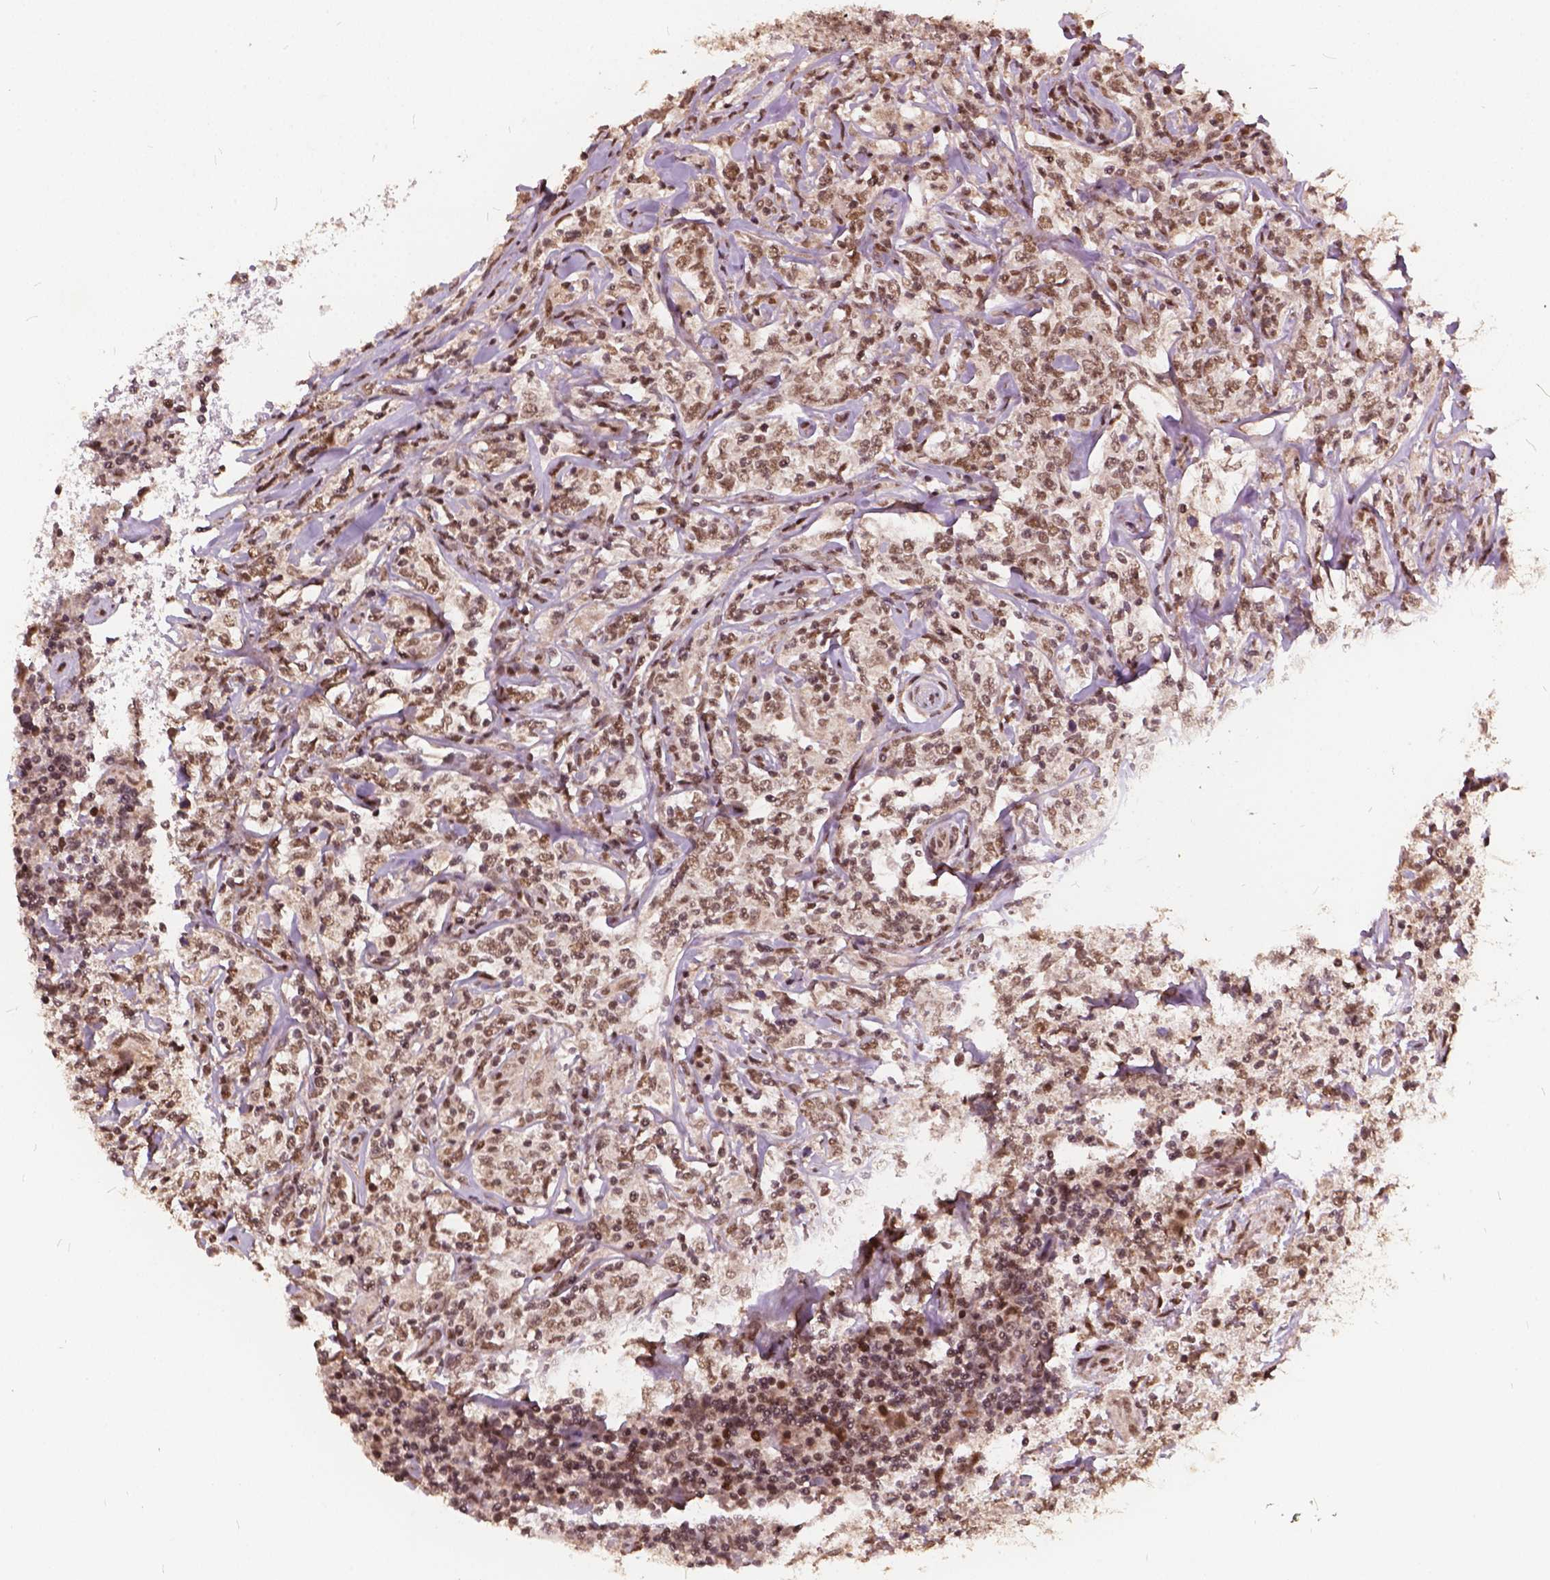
{"staining": {"intensity": "moderate", "quantity": ">75%", "location": "nuclear"}, "tissue": "lymphoma", "cell_type": "Tumor cells", "image_type": "cancer", "snomed": [{"axis": "morphology", "description": "Malignant lymphoma, non-Hodgkin's type, High grade"}, {"axis": "topography", "description": "Lymph node"}], "caption": "A histopathology image of human malignant lymphoma, non-Hodgkin's type (high-grade) stained for a protein exhibits moderate nuclear brown staining in tumor cells. The staining was performed using DAB to visualize the protein expression in brown, while the nuclei were stained in blue with hematoxylin (Magnification: 20x).", "gene": "GPS2", "patient": {"sex": "female", "age": 84}}